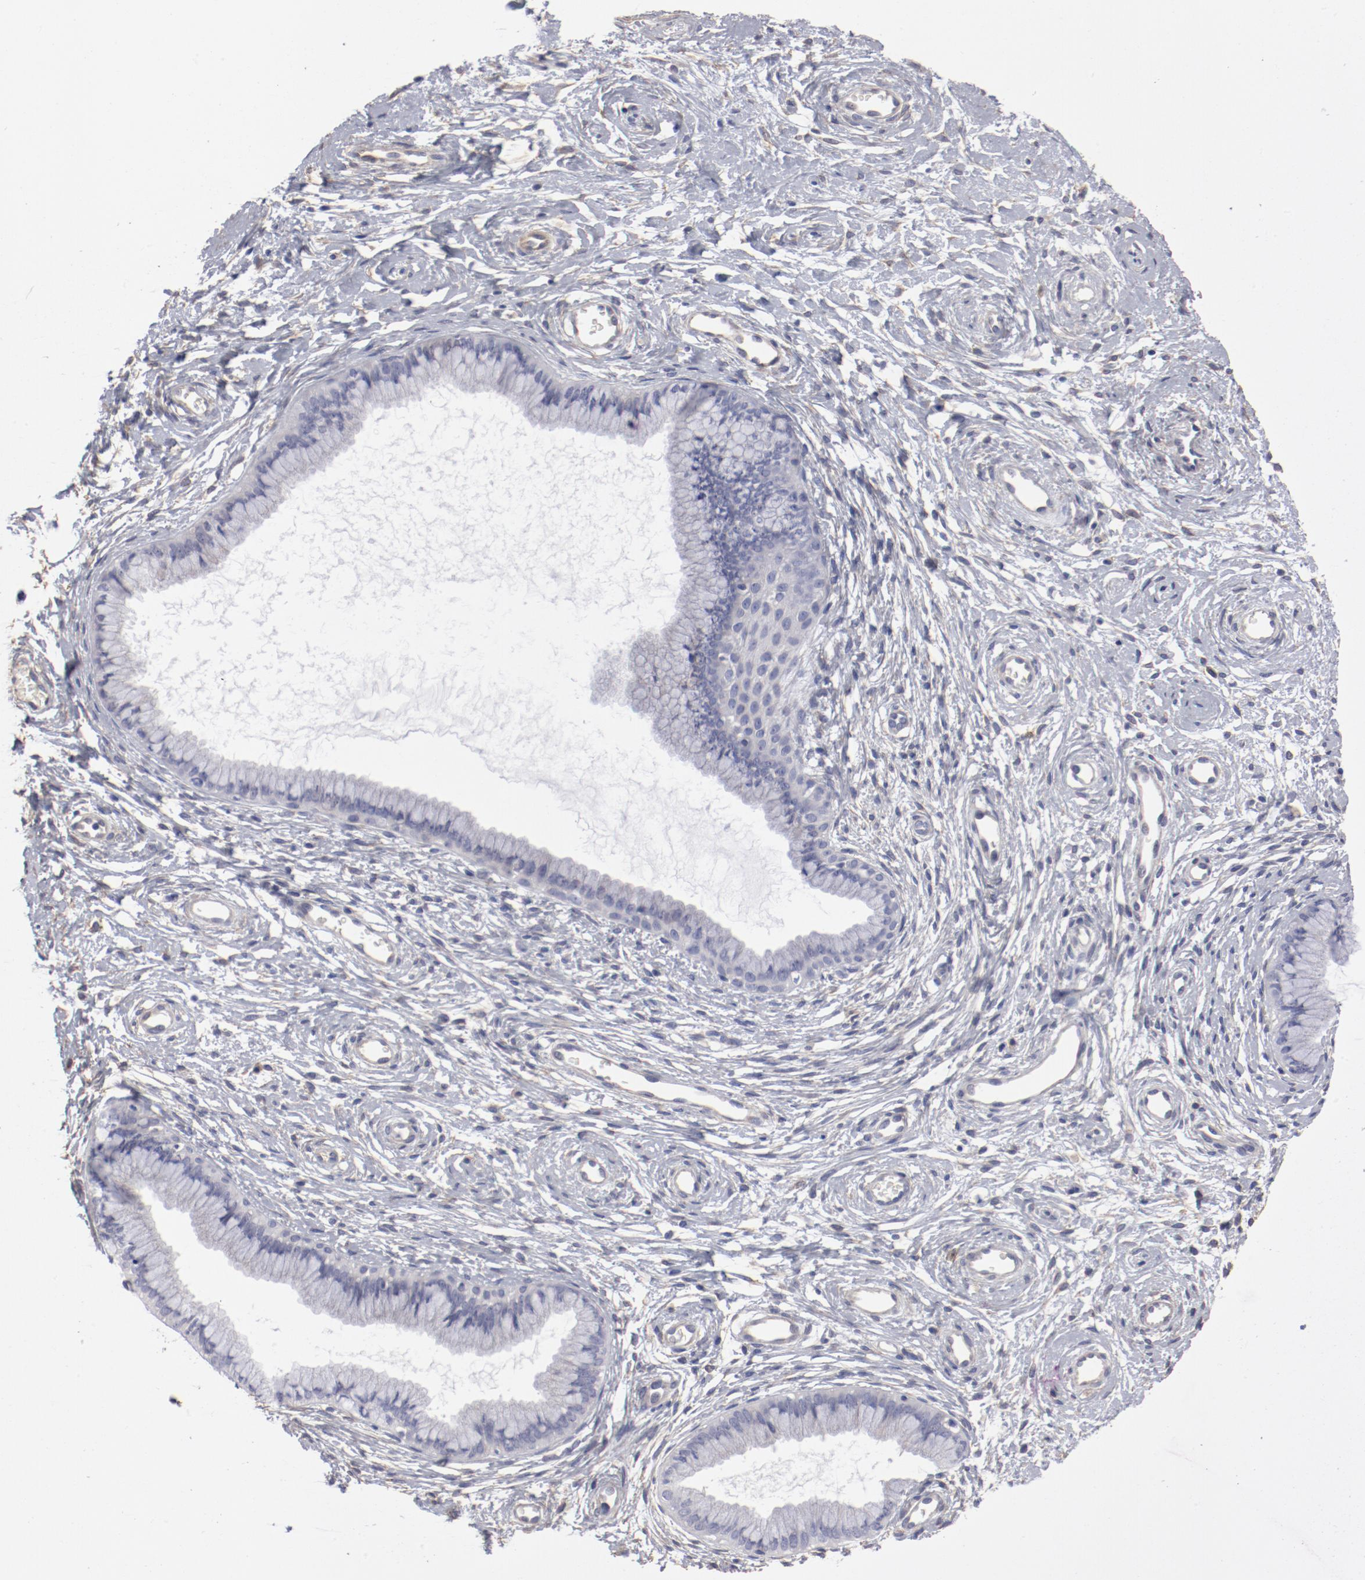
{"staining": {"intensity": "negative", "quantity": "none", "location": "none"}, "tissue": "cervix", "cell_type": "Glandular cells", "image_type": "normal", "snomed": [{"axis": "morphology", "description": "Normal tissue, NOS"}, {"axis": "topography", "description": "Cervix"}], "caption": "Micrograph shows no protein expression in glandular cells of unremarkable cervix.", "gene": "LAX1", "patient": {"sex": "female", "age": 39}}